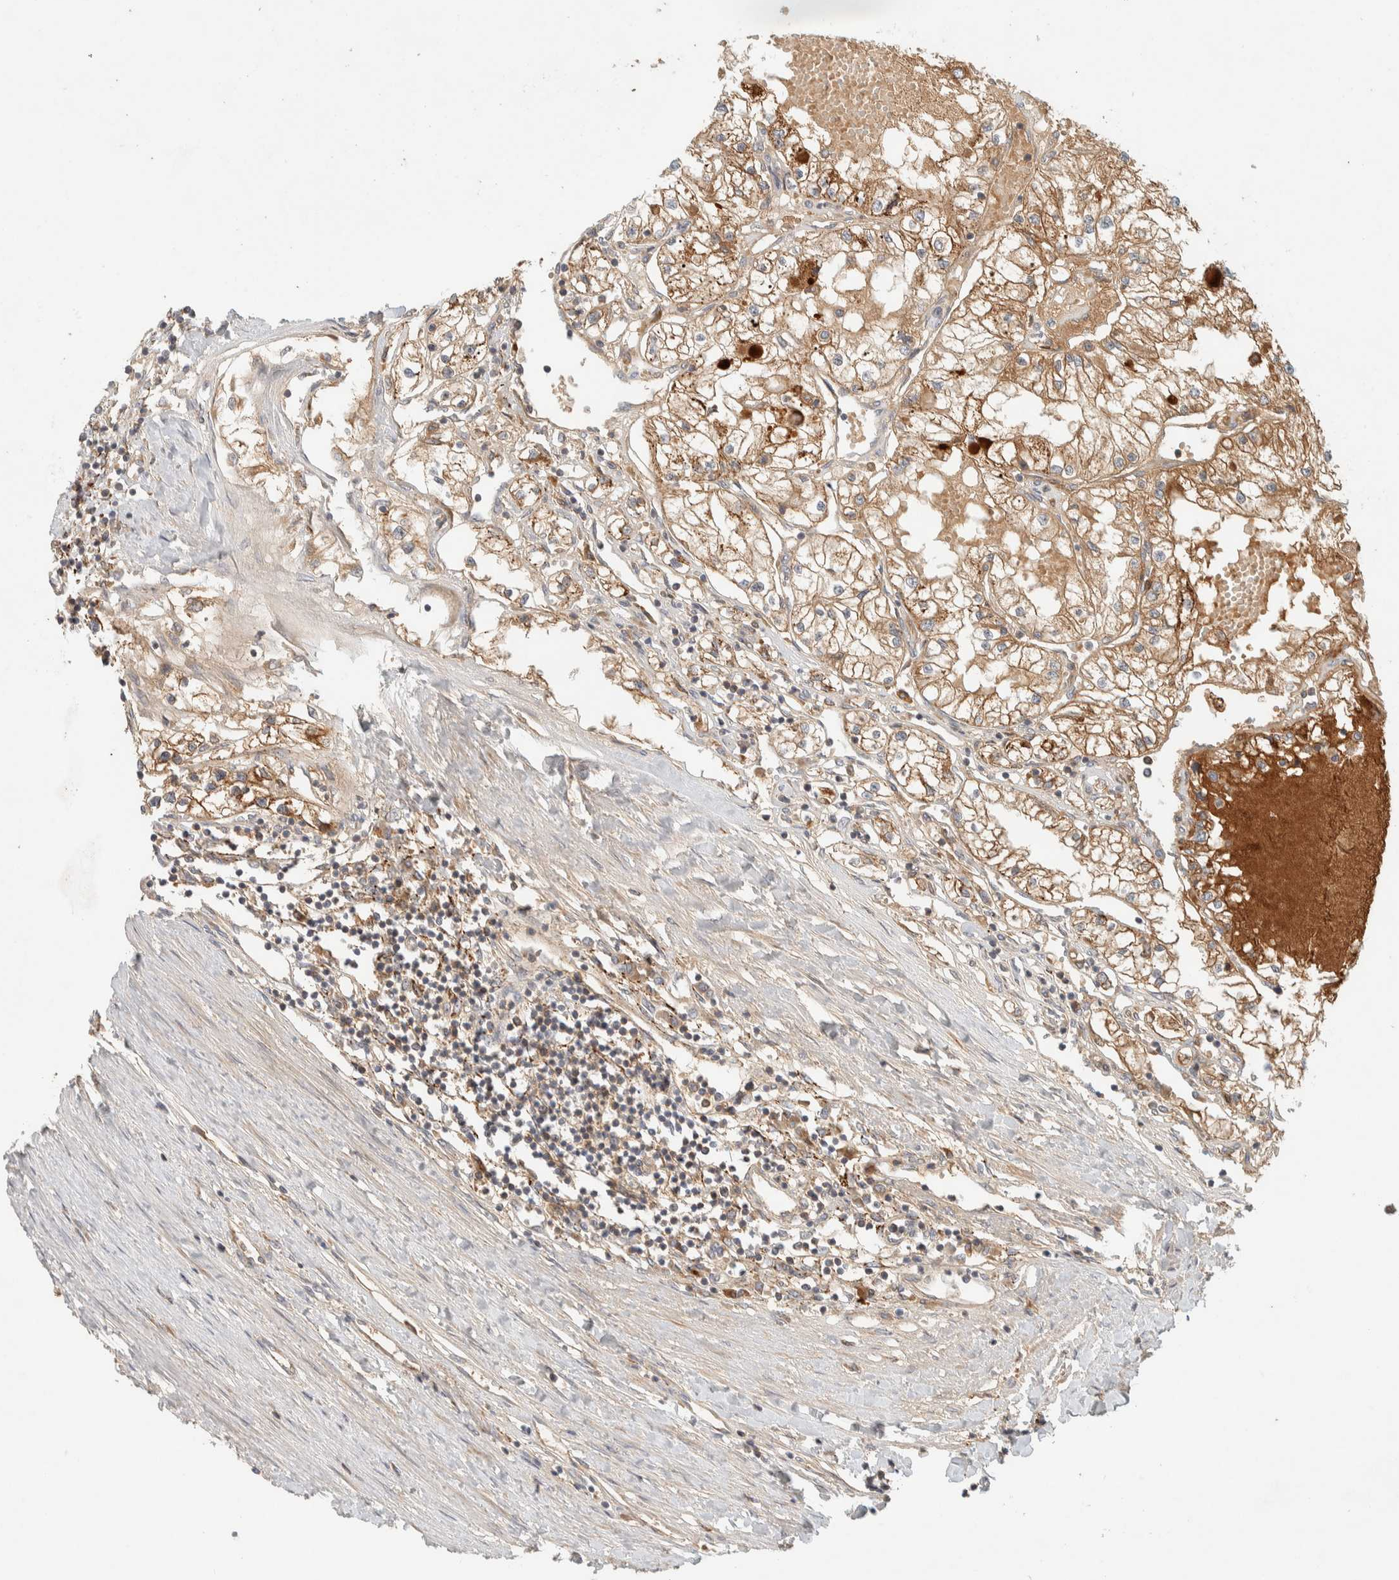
{"staining": {"intensity": "moderate", "quantity": ">75%", "location": "cytoplasmic/membranous"}, "tissue": "renal cancer", "cell_type": "Tumor cells", "image_type": "cancer", "snomed": [{"axis": "morphology", "description": "Adenocarcinoma, NOS"}, {"axis": "topography", "description": "Kidney"}], "caption": "An image of renal cancer stained for a protein exhibits moderate cytoplasmic/membranous brown staining in tumor cells. (Stains: DAB (3,3'-diaminobenzidine) in brown, nuclei in blue, Microscopy: brightfield microscopy at high magnification).", "gene": "FAM167A", "patient": {"sex": "male", "age": 68}}